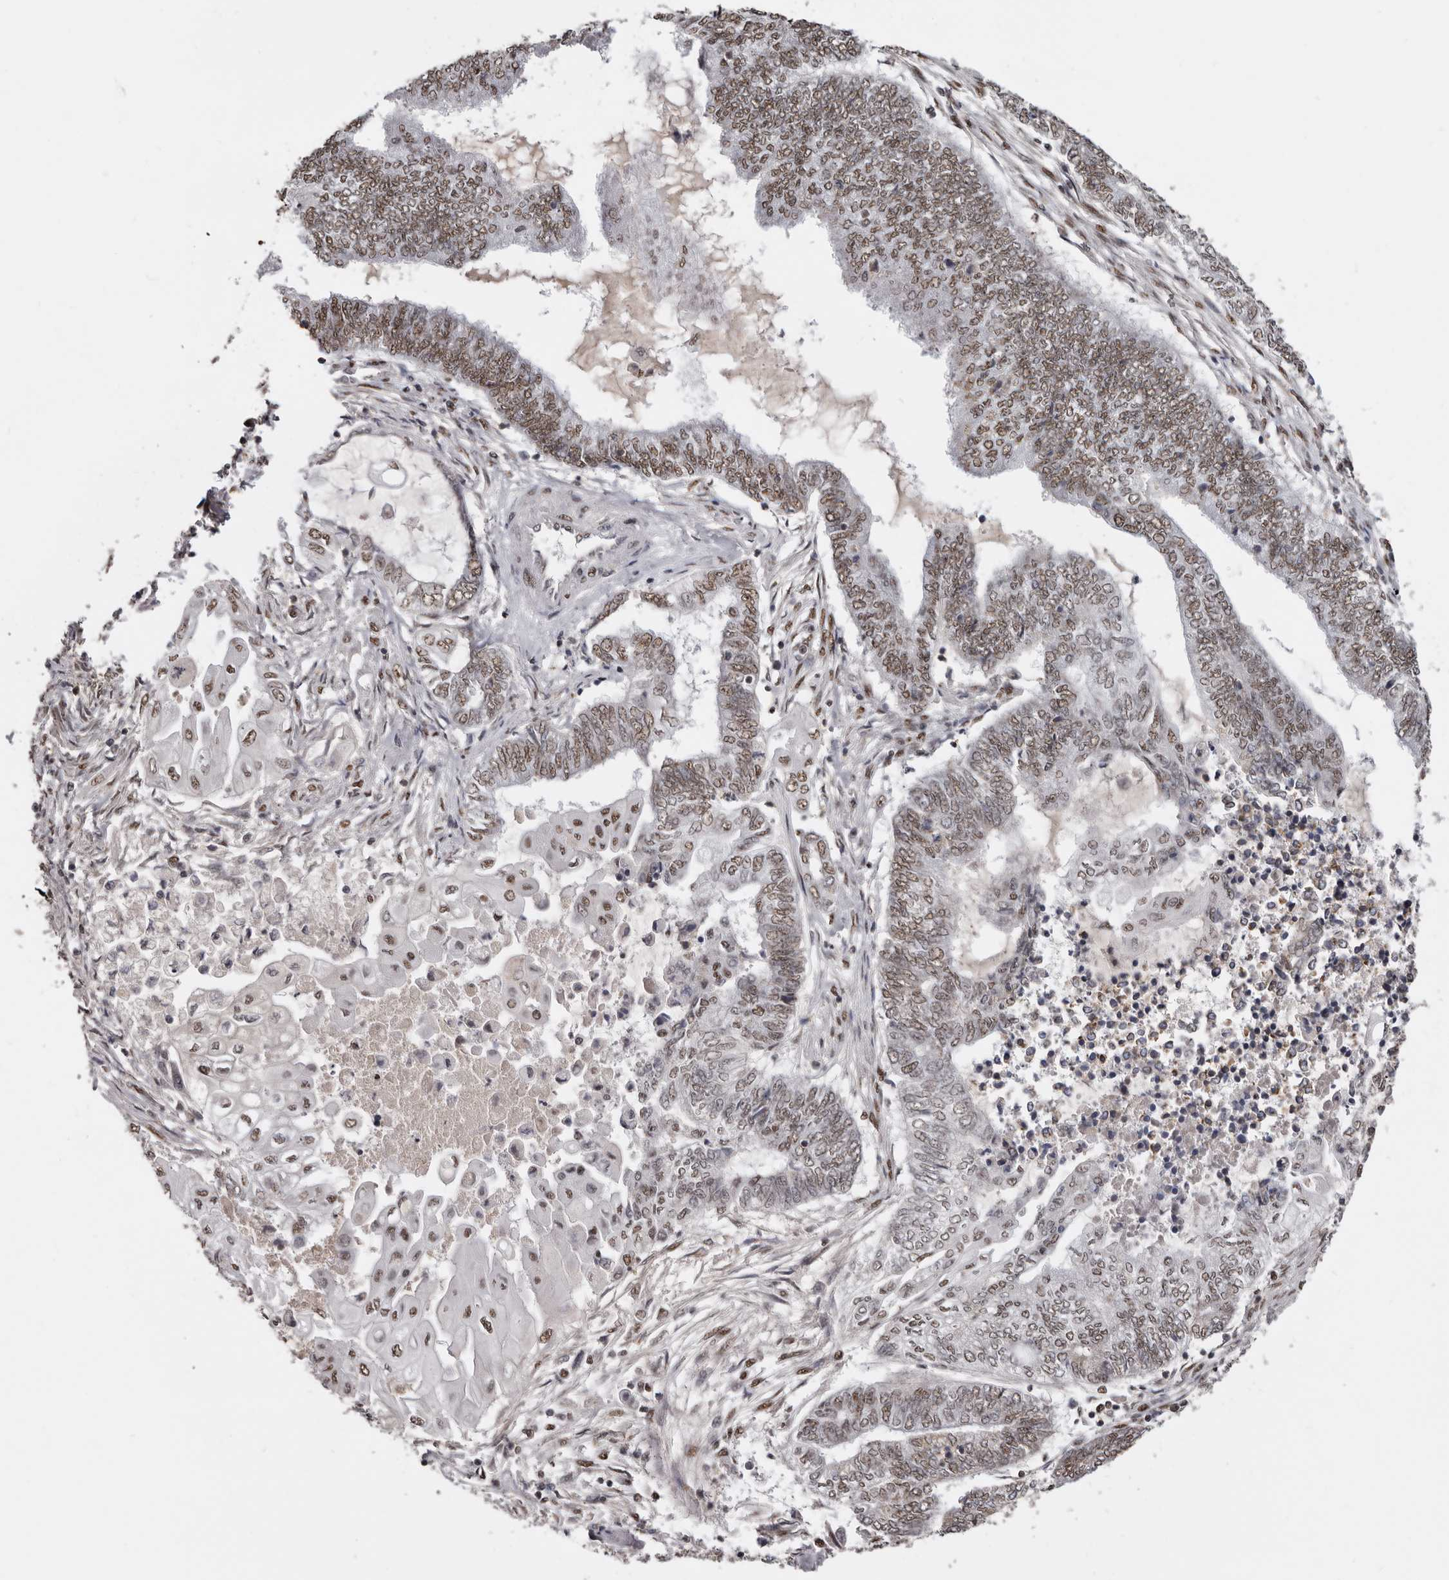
{"staining": {"intensity": "moderate", "quantity": ">75%", "location": "nuclear"}, "tissue": "endometrial cancer", "cell_type": "Tumor cells", "image_type": "cancer", "snomed": [{"axis": "morphology", "description": "Adenocarcinoma, NOS"}, {"axis": "topography", "description": "Uterus"}, {"axis": "topography", "description": "Endometrium"}], "caption": "Moderate nuclear expression is appreciated in approximately >75% of tumor cells in adenocarcinoma (endometrial).", "gene": "SCAF4", "patient": {"sex": "female", "age": 70}}